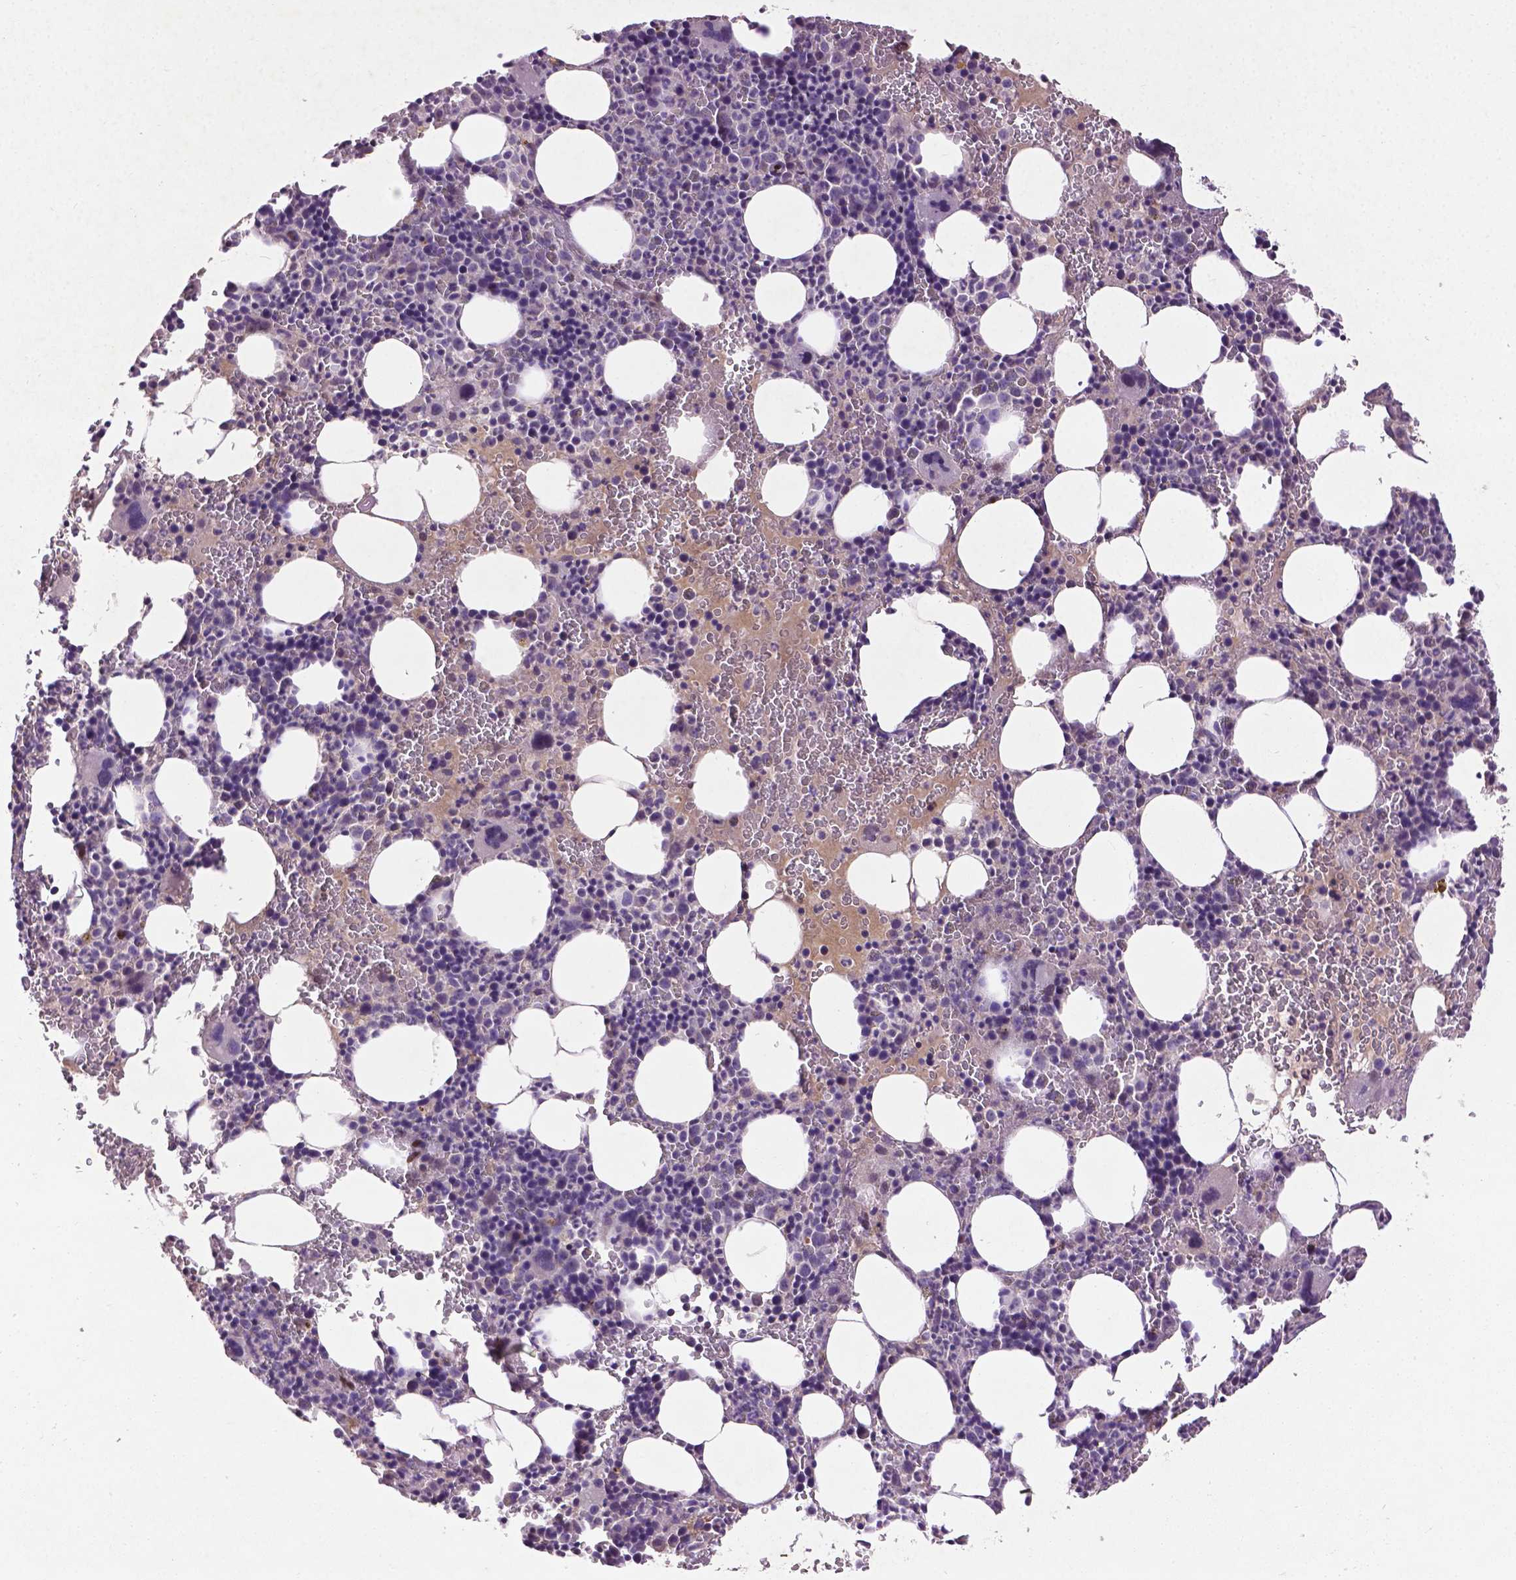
{"staining": {"intensity": "negative", "quantity": "none", "location": "none"}, "tissue": "bone marrow", "cell_type": "Hematopoietic cells", "image_type": "normal", "snomed": [{"axis": "morphology", "description": "Normal tissue, NOS"}, {"axis": "topography", "description": "Bone marrow"}], "caption": "Immunohistochemistry (IHC) histopathology image of normal bone marrow: human bone marrow stained with DAB displays no significant protein staining in hematopoietic cells.", "gene": "SOX17", "patient": {"sex": "male", "age": 63}}